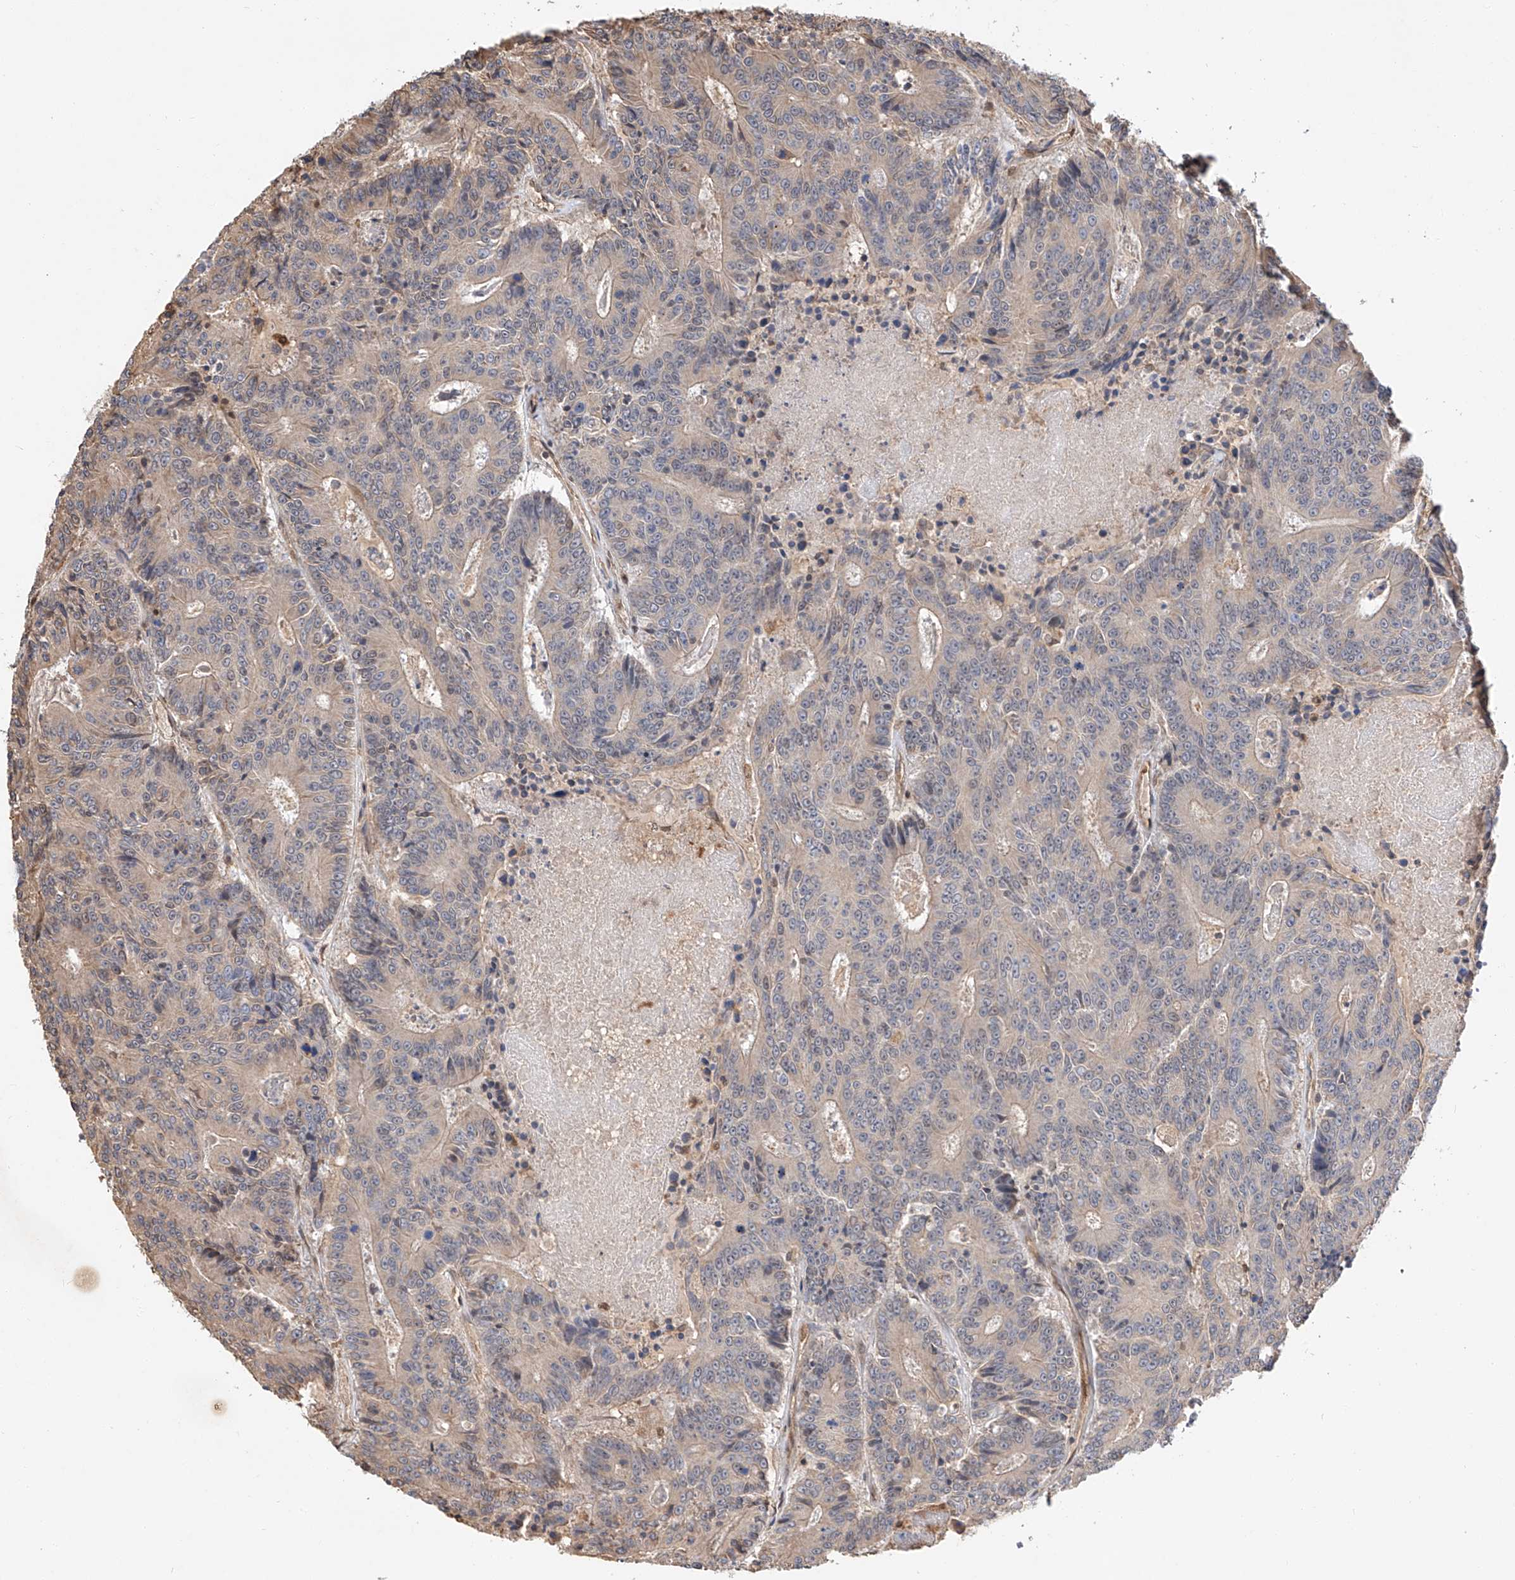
{"staining": {"intensity": "weak", "quantity": "<25%", "location": "cytoplasmic/membranous"}, "tissue": "colorectal cancer", "cell_type": "Tumor cells", "image_type": "cancer", "snomed": [{"axis": "morphology", "description": "Adenocarcinoma, NOS"}, {"axis": "topography", "description": "Colon"}], "caption": "Immunohistochemical staining of colorectal cancer exhibits no significant expression in tumor cells.", "gene": "RILPL2", "patient": {"sex": "male", "age": 83}}